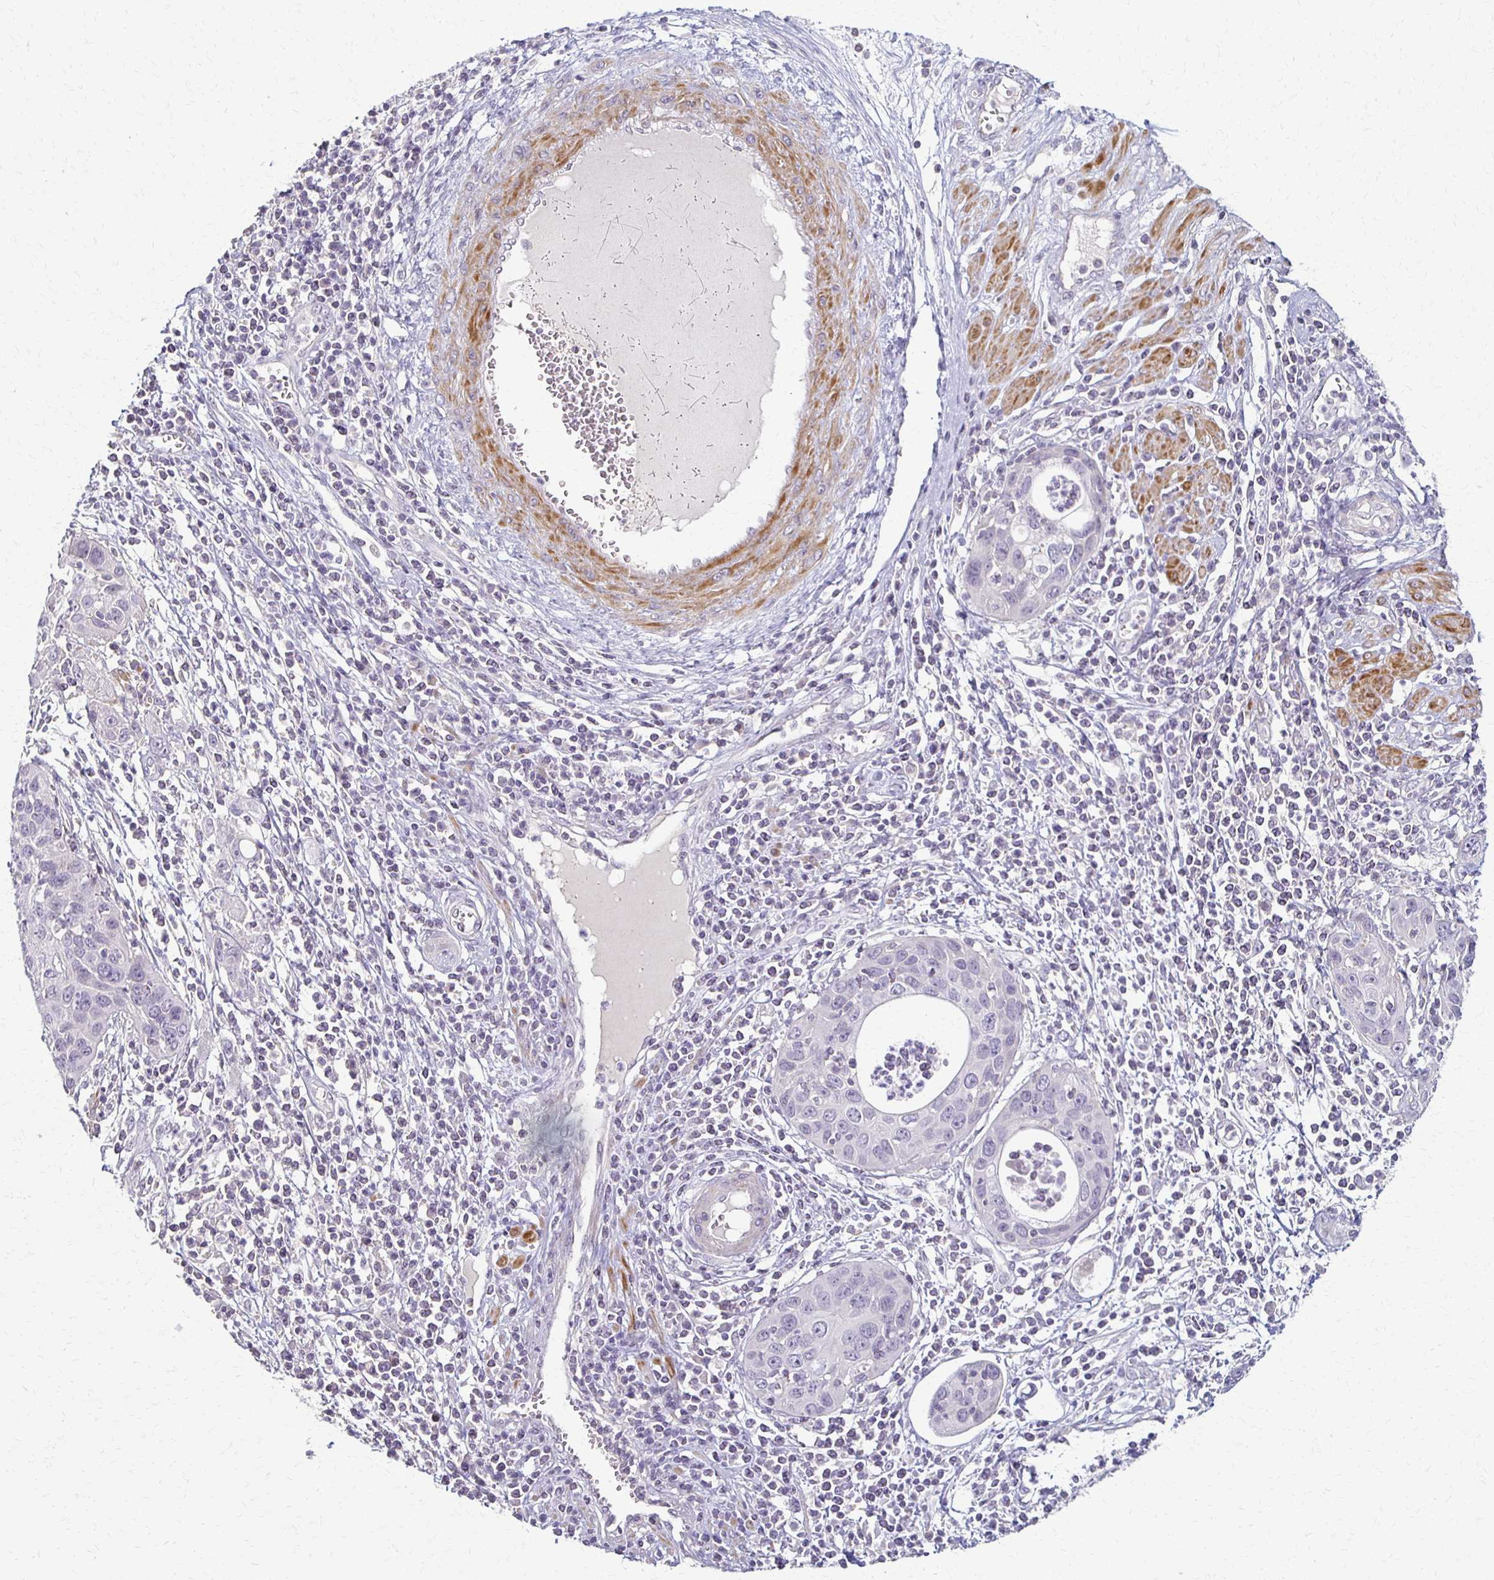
{"staining": {"intensity": "negative", "quantity": "none", "location": "none"}, "tissue": "cervical cancer", "cell_type": "Tumor cells", "image_type": "cancer", "snomed": [{"axis": "morphology", "description": "Squamous cell carcinoma, NOS"}, {"axis": "topography", "description": "Cervix"}], "caption": "Tumor cells are negative for protein expression in human squamous cell carcinoma (cervical). The staining was performed using DAB (3,3'-diaminobenzidine) to visualize the protein expression in brown, while the nuclei were stained in blue with hematoxylin (Magnification: 20x).", "gene": "FOXO4", "patient": {"sex": "female", "age": 36}}